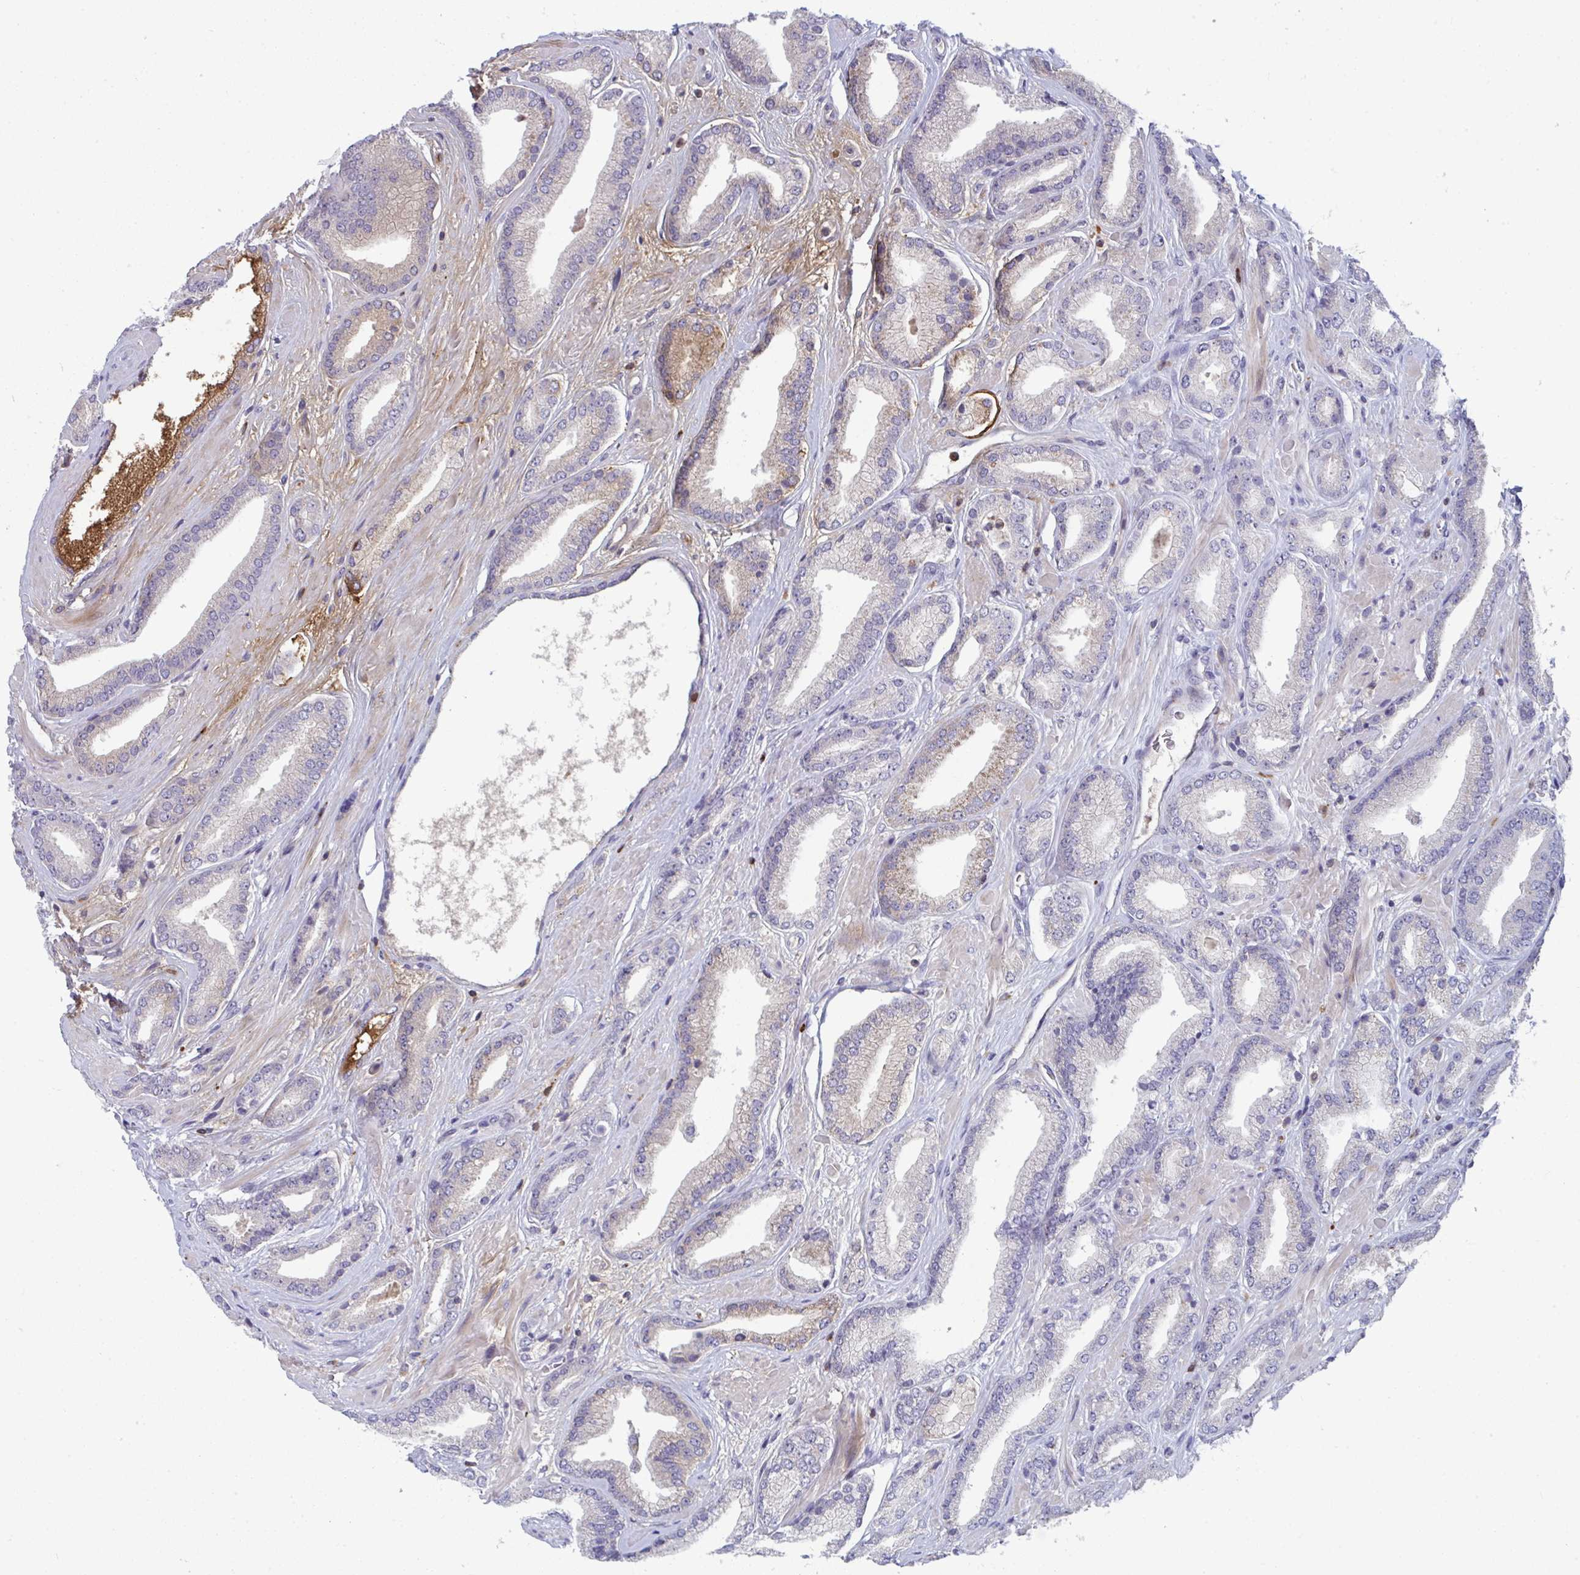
{"staining": {"intensity": "weak", "quantity": "<25%", "location": "cytoplasmic/membranous"}, "tissue": "prostate cancer", "cell_type": "Tumor cells", "image_type": "cancer", "snomed": [{"axis": "morphology", "description": "Adenocarcinoma, High grade"}, {"axis": "topography", "description": "Prostate"}], "caption": "Immunohistochemical staining of prostate cancer displays no significant expression in tumor cells.", "gene": "AOC2", "patient": {"sex": "male", "age": 56}}